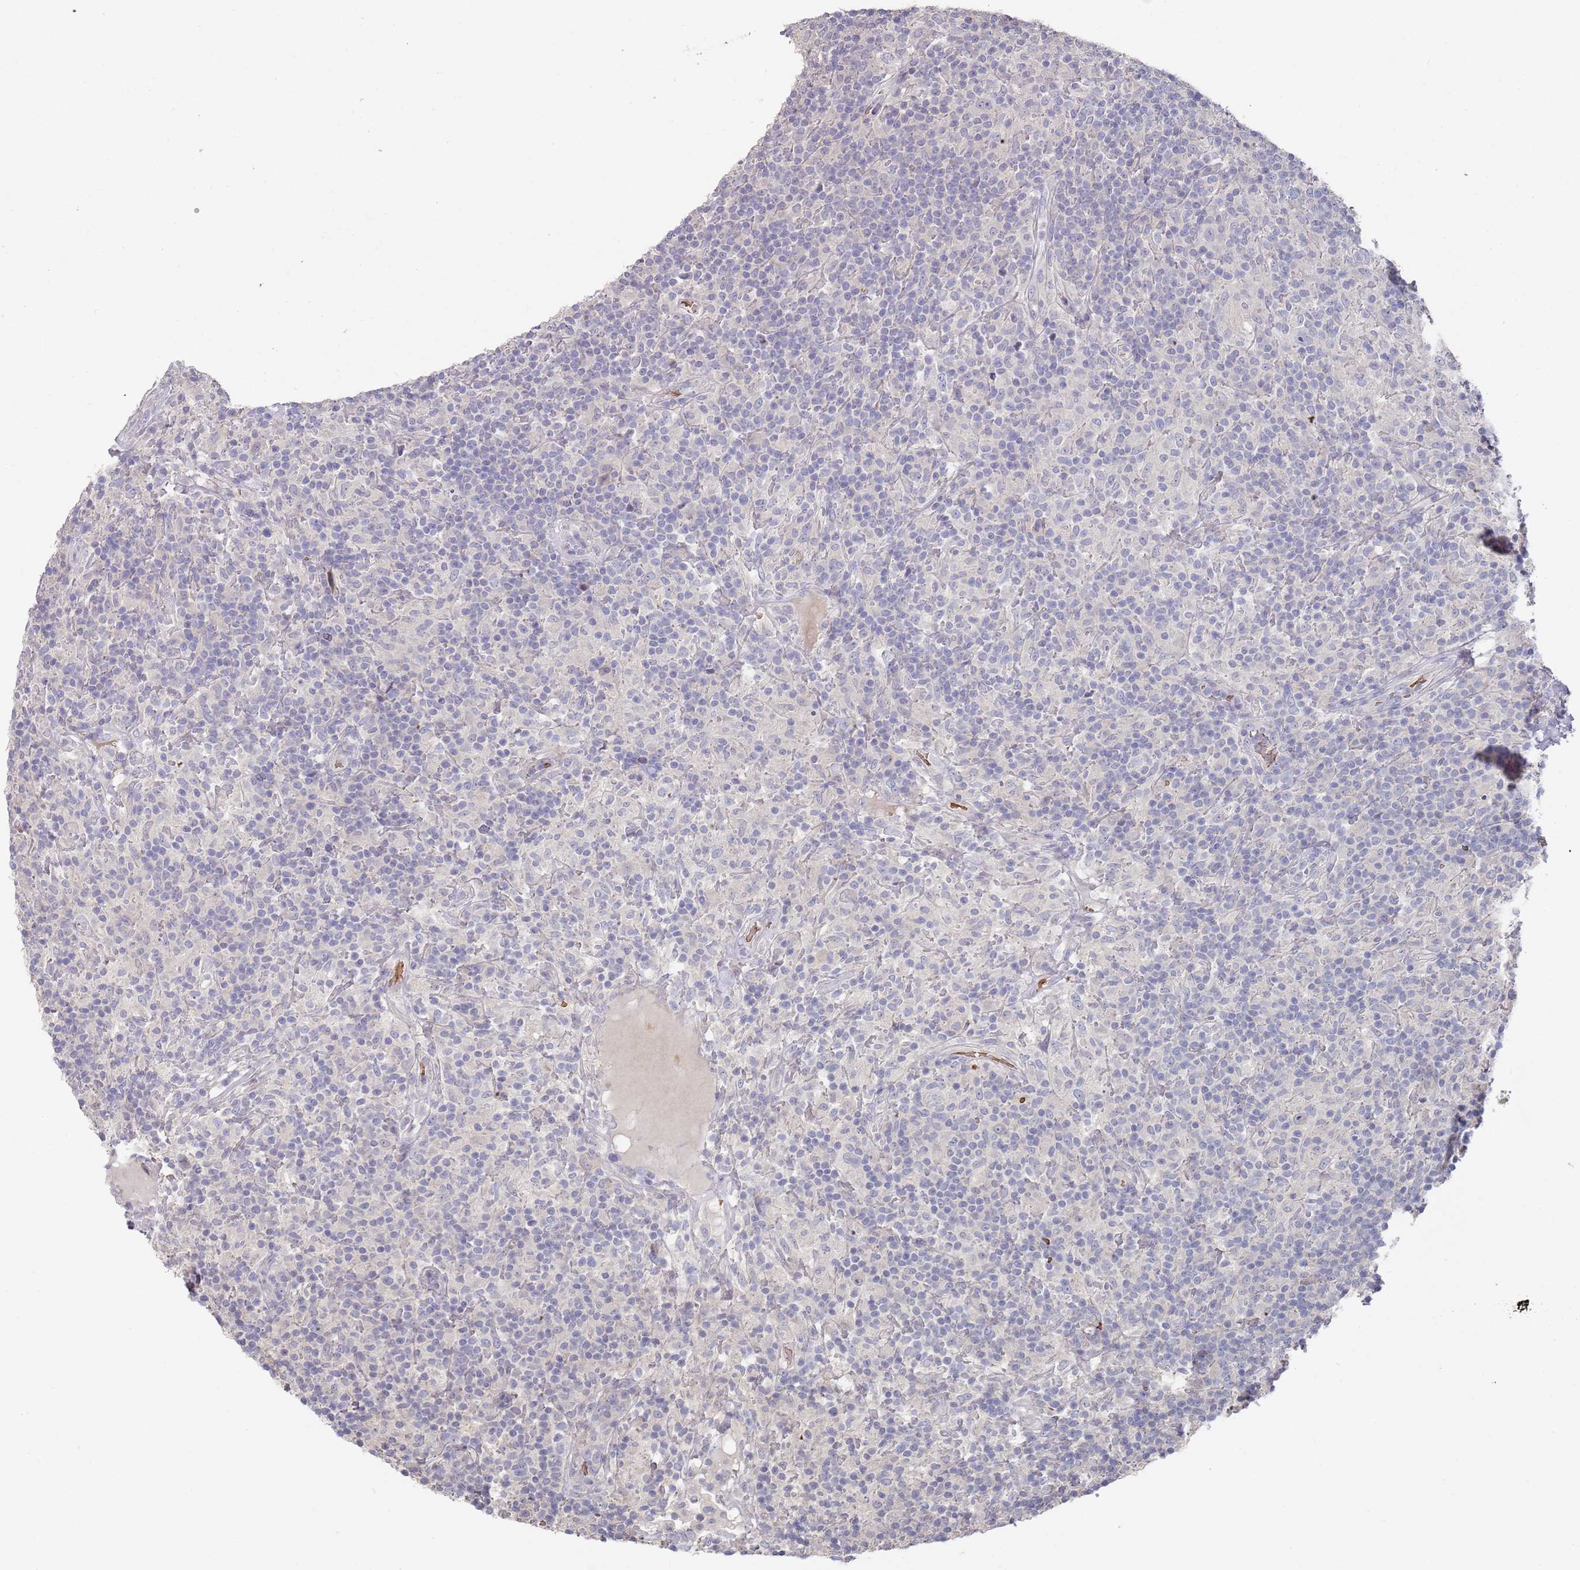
{"staining": {"intensity": "negative", "quantity": "none", "location": "none"}, "tissue": "lymphoma", "cell_type": "Tumor cells", "image_type": "cancer", "snomed": [{"axis": "morphology", "description": "Hodgkin's disease, NOS"}, {"axis": "topography", "description": "Lymph node"}], "caption": "This is an IHC histopathology image of human Hodgkin's disease. There is no expression in tumor cells.", "gene": "LACC1", "patient": {"sex": "male", "age": 70}}